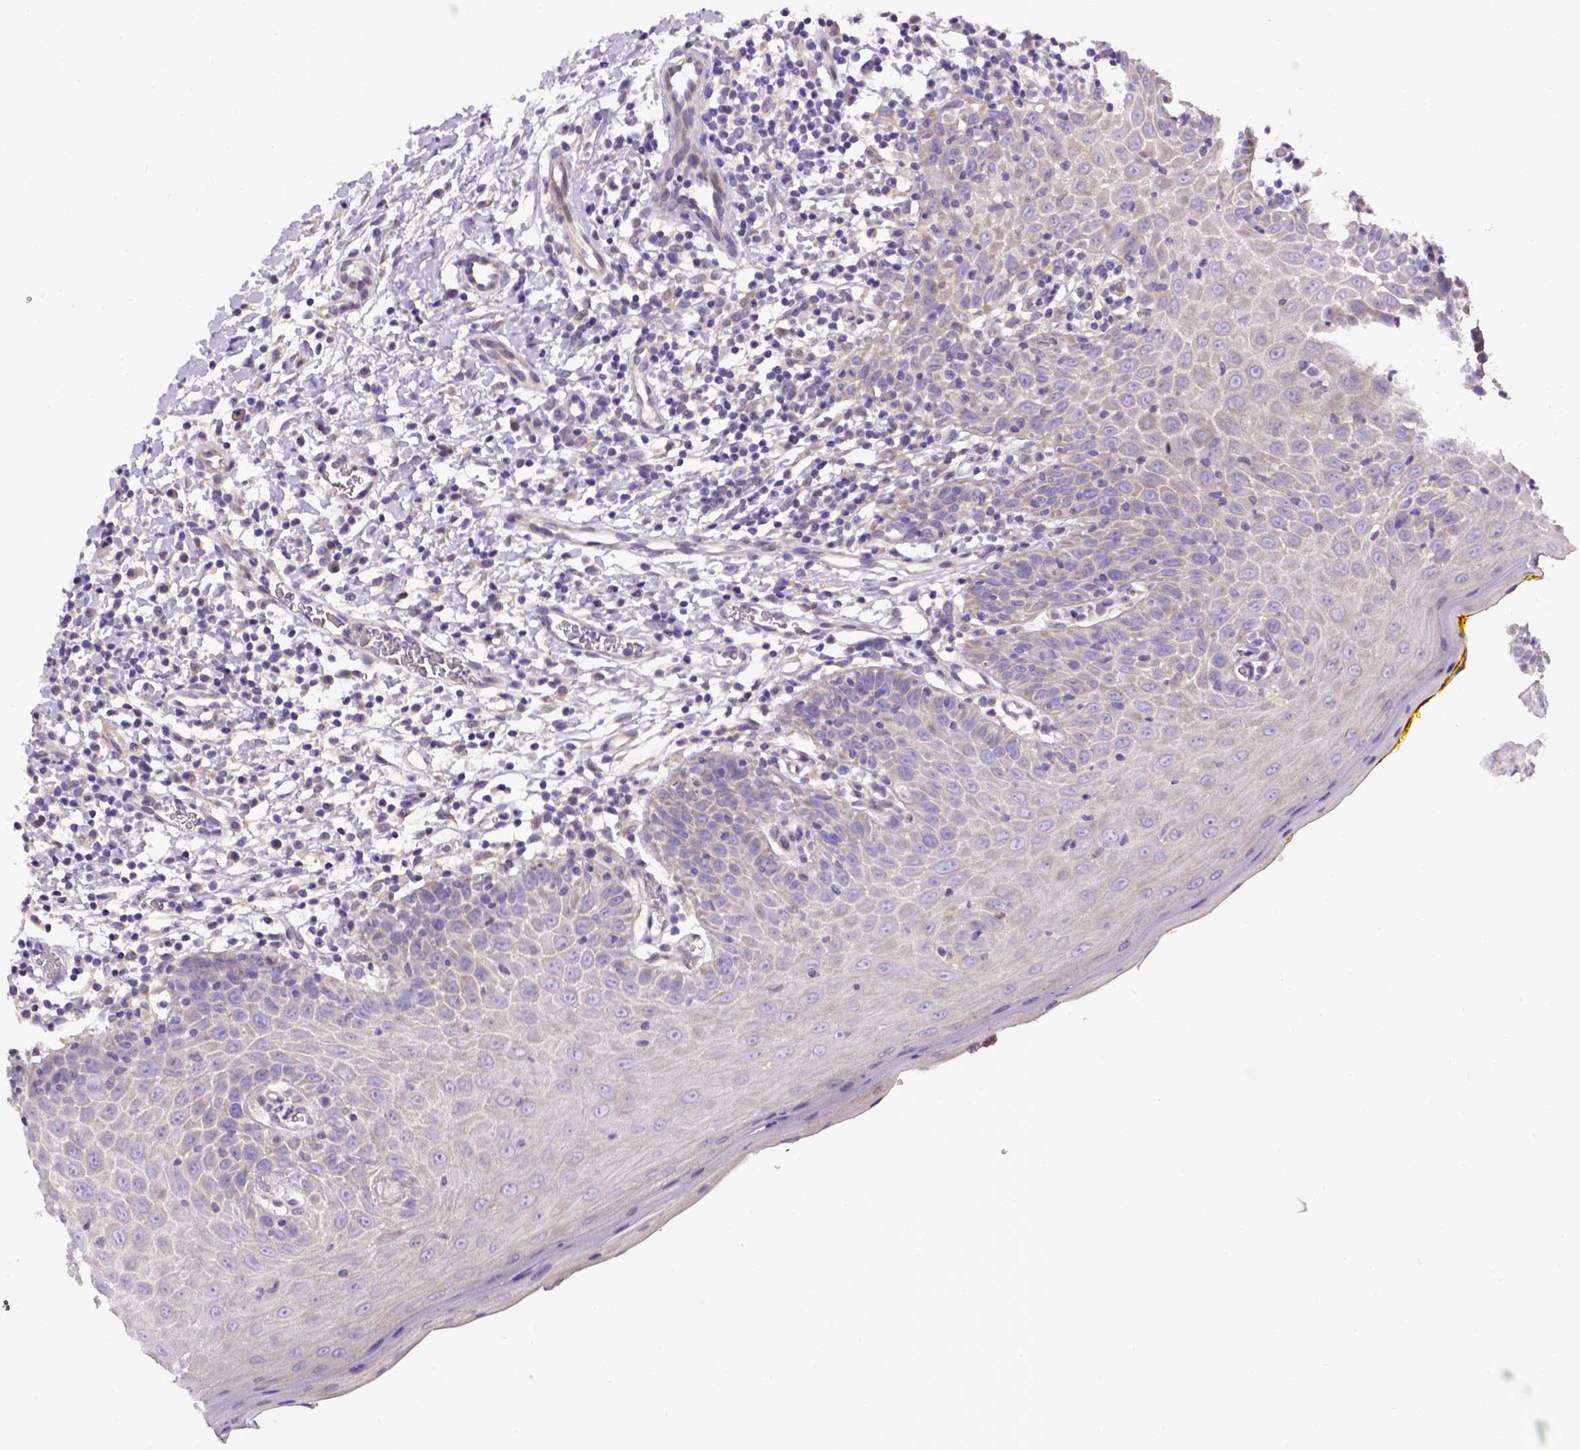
{"staining": {"intensity": "negative", "quantity": "none", "location": "none"}, "tissue": "oral mucosa", "cell_type": "Squamous epithelial cells", "image_type": "normal", "snomed": [{"axis": "morphology", "description": "Normal tissue, NOS"}, {"axis": "topography", "description": "Oral tissue"}, {"axis": "topography", "description": "Tounge, NOS"}], "caption": "Immunohistochemistry of normal oral mucosa shows no expression in squamous epithelial cells.", "gene": "ADAM12", "patient": {"sex": "female", "age": 58}}